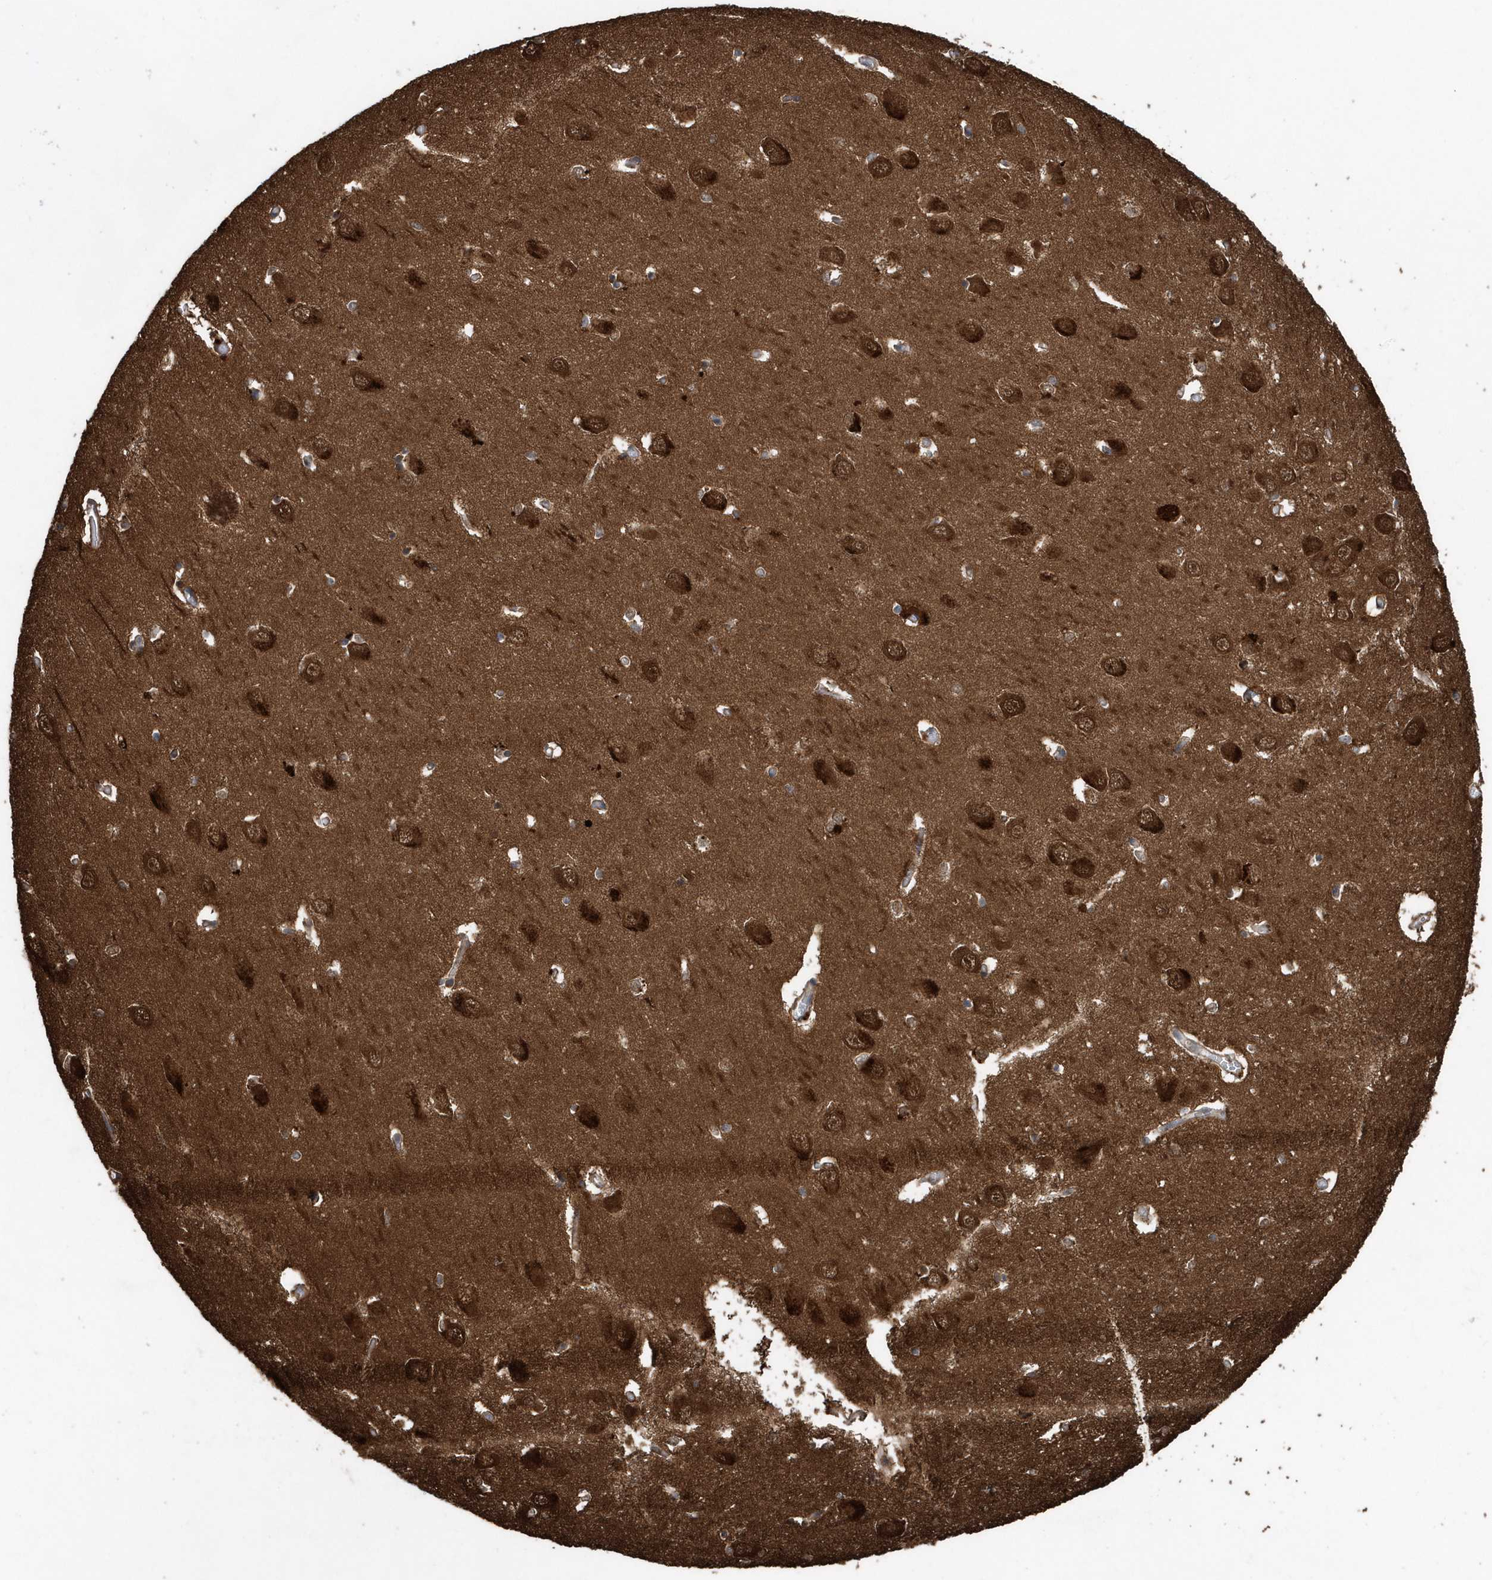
{"staining": {"intensity": "moderate", "quantity": "<25%", "location": "cytoplasmic/membranous"}, "tissue": "hippocampus", "cell_type": "Glial cells", "image_type": "normal", "snomed": [{"axis": "morphology", "description": "Normal tissue, NOS"}, {"axis": "topography", "description": "Hippocampus"}], "caption": "Protein analysis of unremarkable hippocampus reveals moderate cytoplasmic/membranous staining in approximately <25% of glial cells.", "gene": "PFN2", "patient": {"sex": "male", "age": 70}}